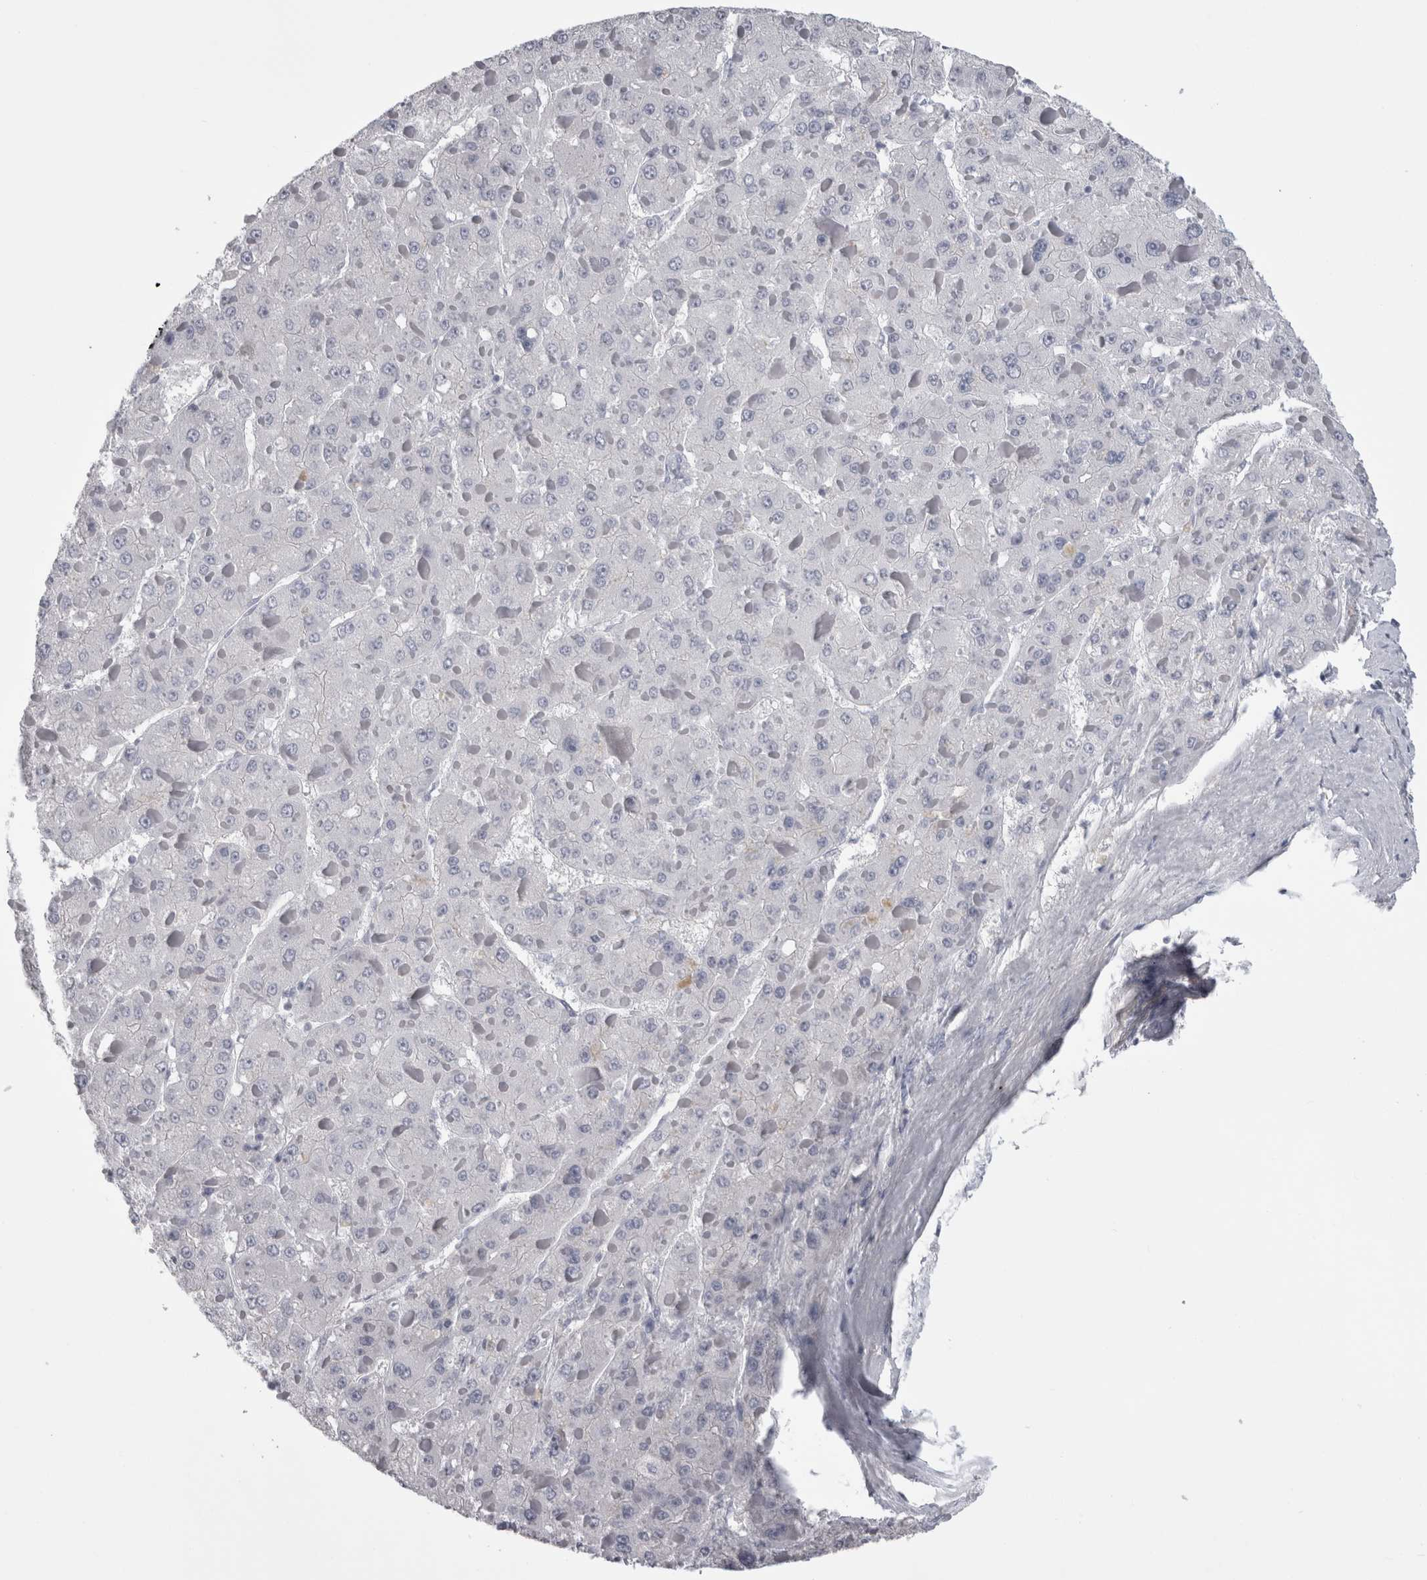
{"staining": {"intensity": "negative", "quantity": "none", "location": "none"}, "tissue": "liver cancer", "cell_type": "Tumor cells", "image_type": "cancer", "snomed": [{"axis": "morphology", "description": "Carcinoma, Hepatocellular, NOS"}, {"axis": "topography", "description": "Liver"}], "caption": "Tumor cells are negative for brown protein staining in hepatocellular carcinoma (liver).", "gene": "AFMID", "patient": {"sex": "female", "age": 73}}